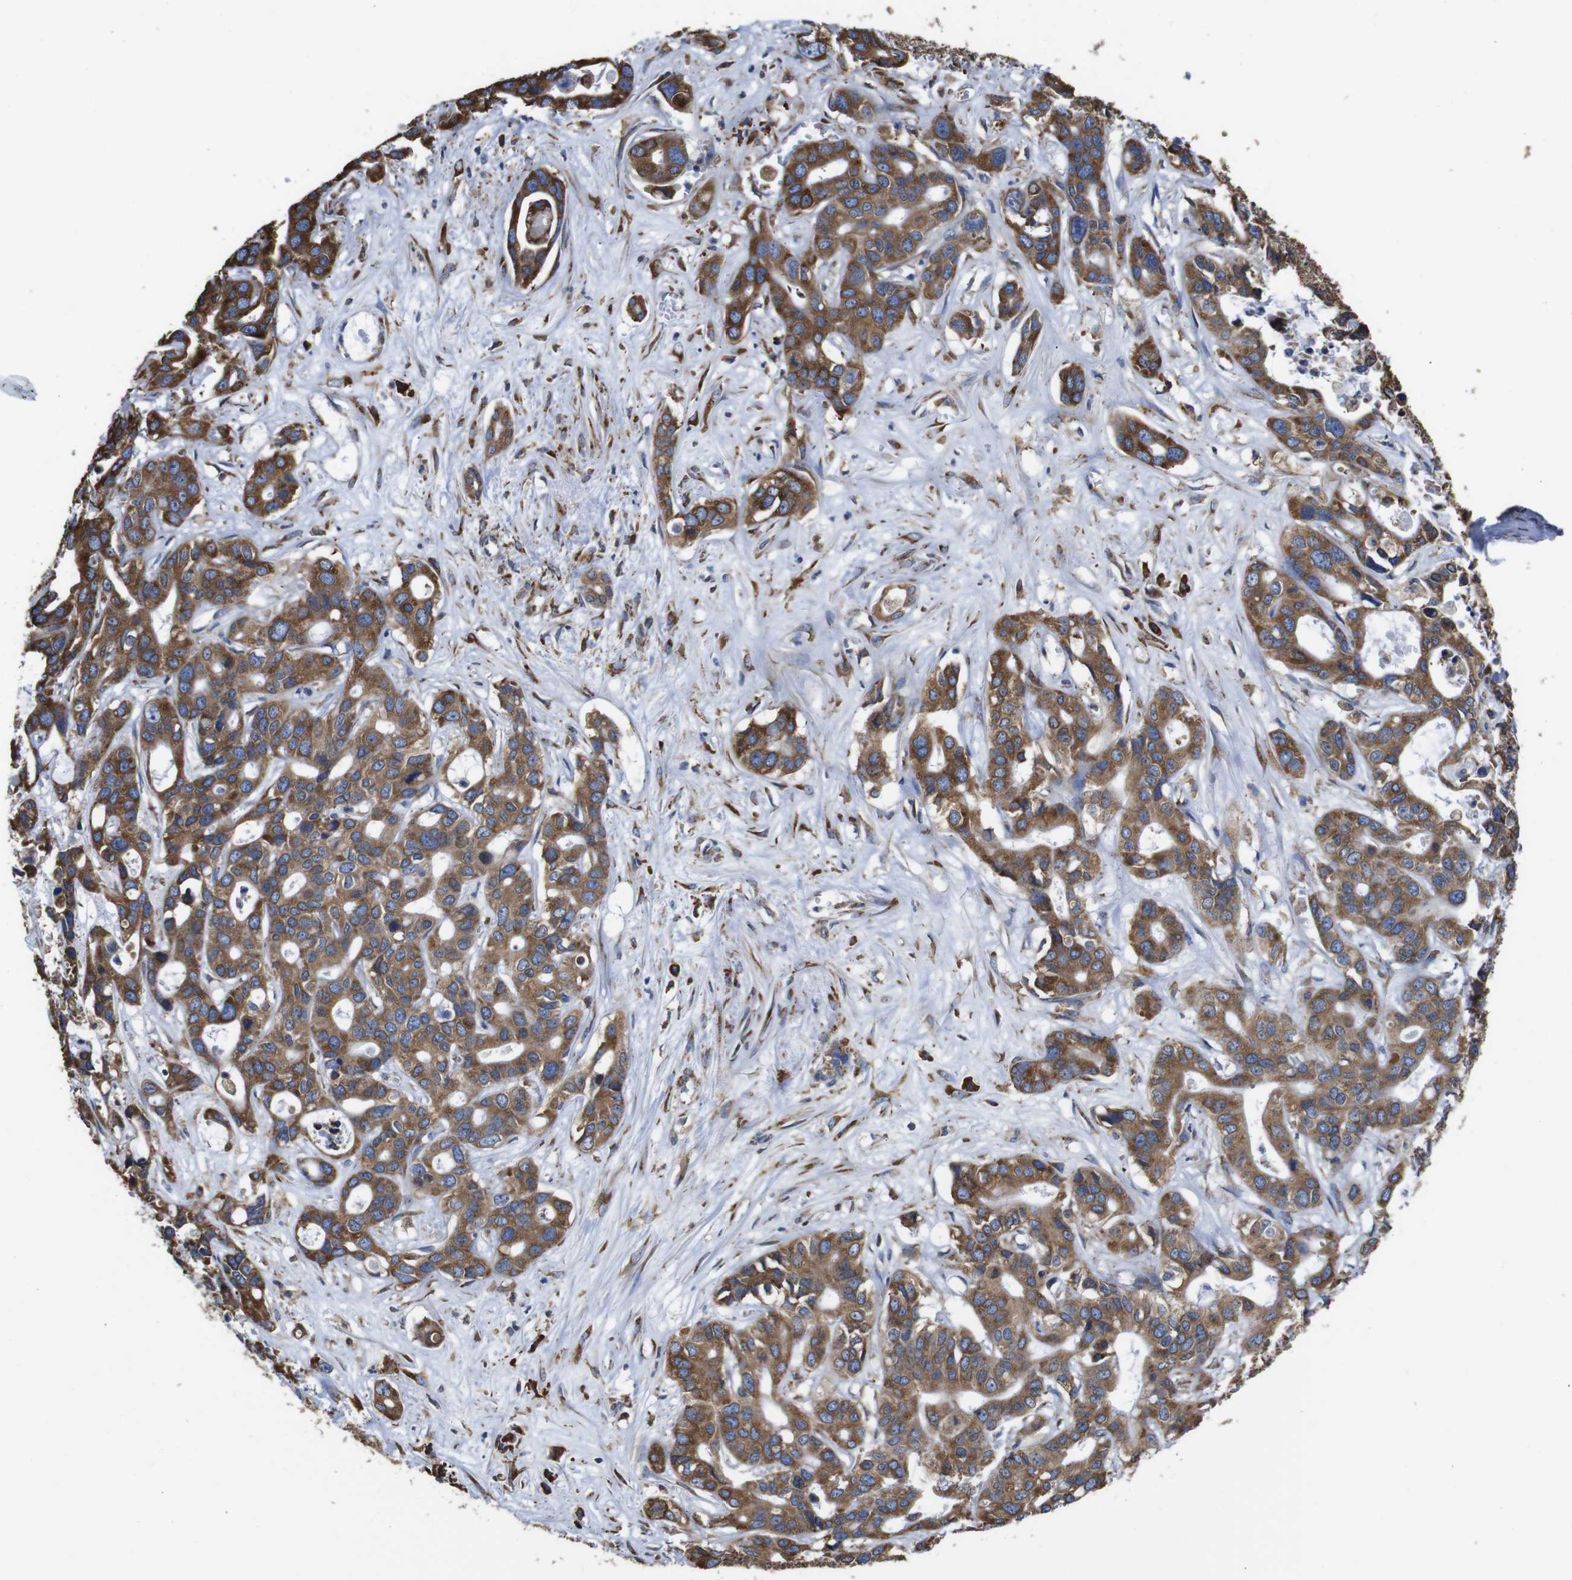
{"staining": {"intensity": "moderate", "quantity": ">75%", "location": "cytoplasmic/membranous"}, "tissue": "liver cancer", "cell_type": "Tumor cells", "image_type": "cancer", "snomed": [{"axis": "morphology", "description": "Cholangiocarcinoma"}, {"axis": "topography", "description": "Liver"}], "caption": "Liver cancer was stained to show a protein in brown. There is medium levels of moderate cytoplasmic/membranous expression in about >75% of tumor cells.", "gene": "PPIB", "patient": {"sex": "female", "age": 65}}